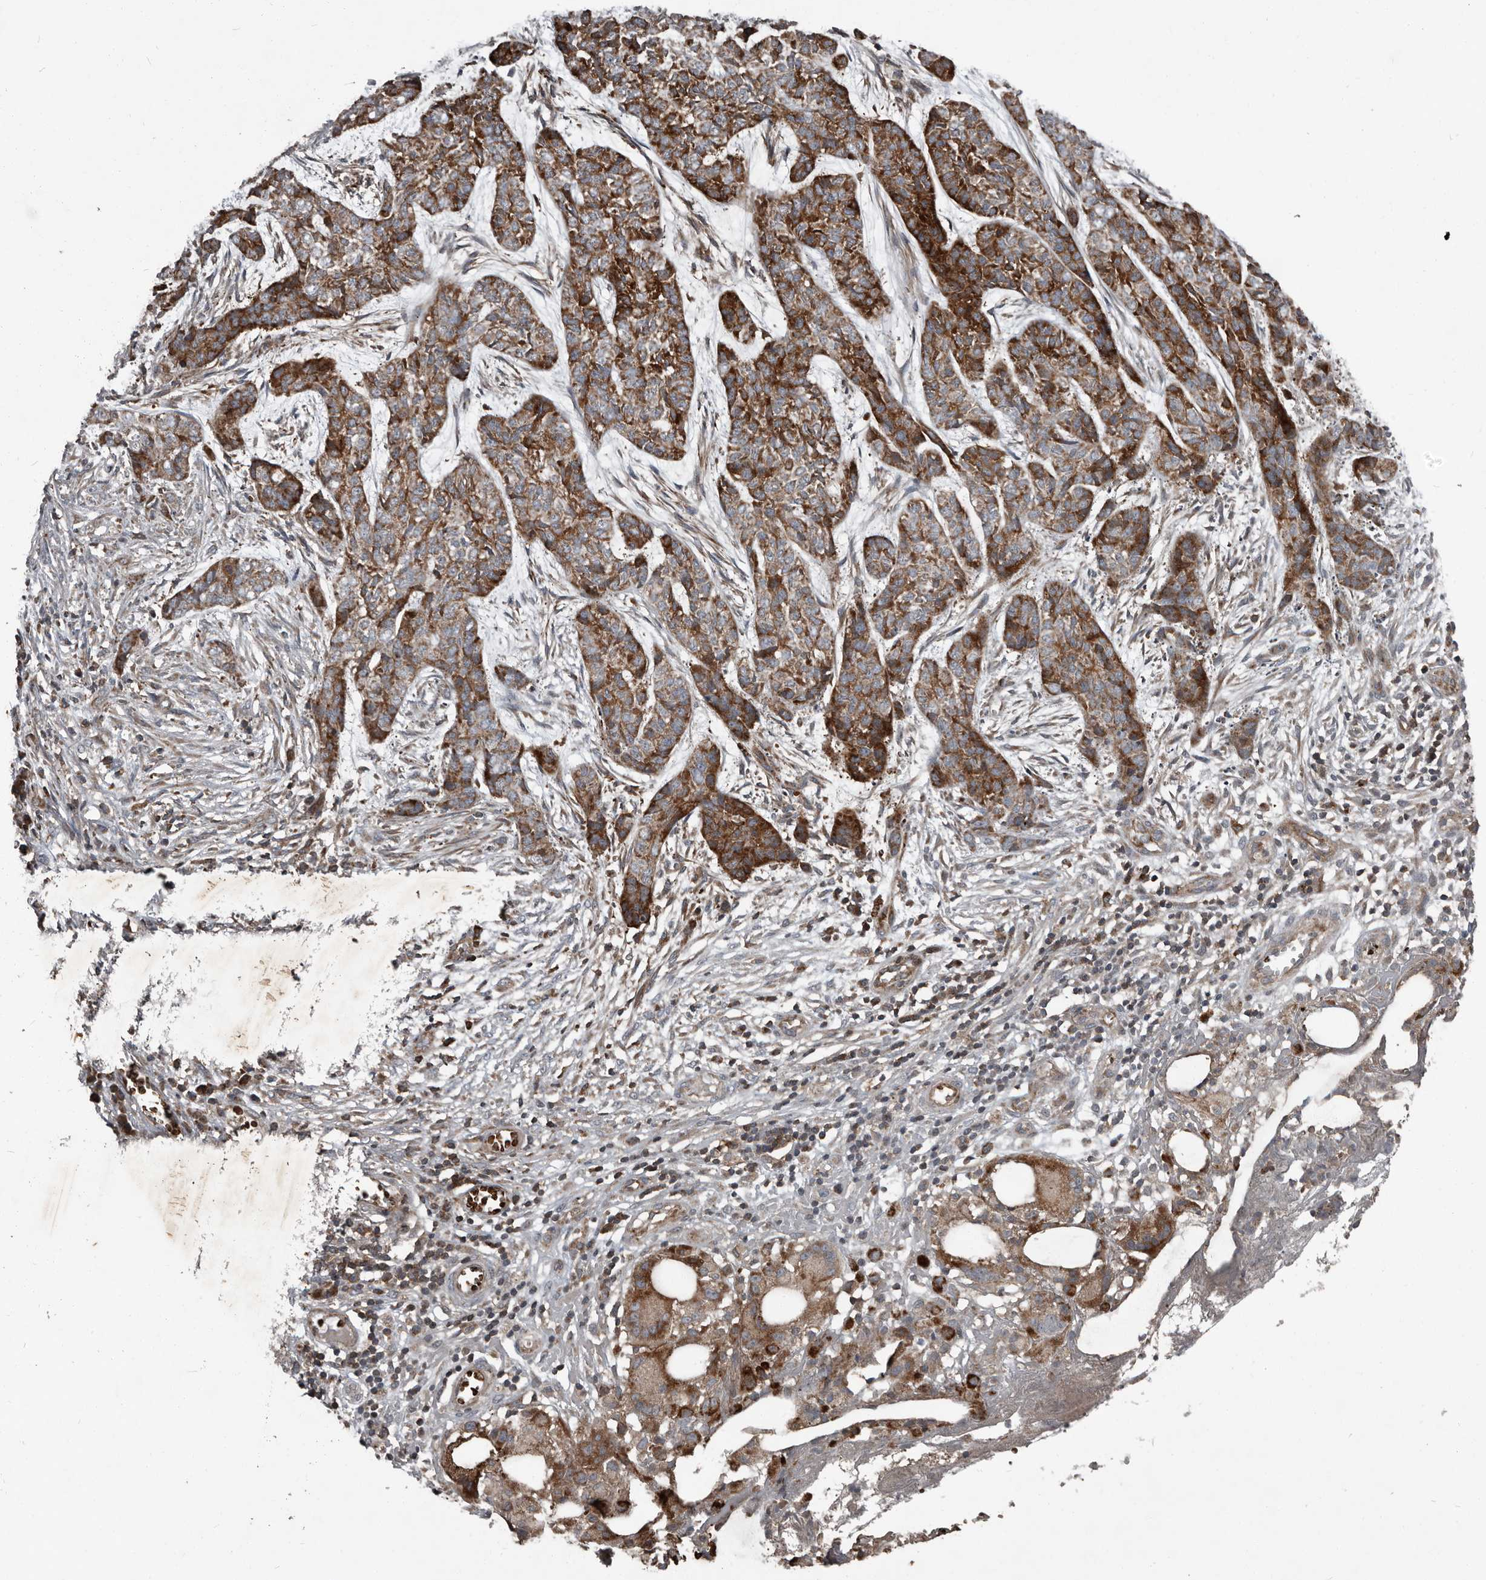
{"staining": {"intensity": "moderate", "quantity": ">75%", "location": "cytoplasmic/membranous"}, "tissue": "skin cancer", "cell_type": "Tumor cells", "image_type": "cancer", "snomed": [{"axis": "morphology", "description": "Basal cell carcinoma"}, {"axis": "topography", "description": "Skin"}], "caption": "Basal cell carcinoma (skin) stained with a brown dye demonstrates moderate cytoplasmic/membranous positive positivity in about >75% of tumor cells.", "gene": "FBXO31", "patient": {"sex": "female", "age": 64}}